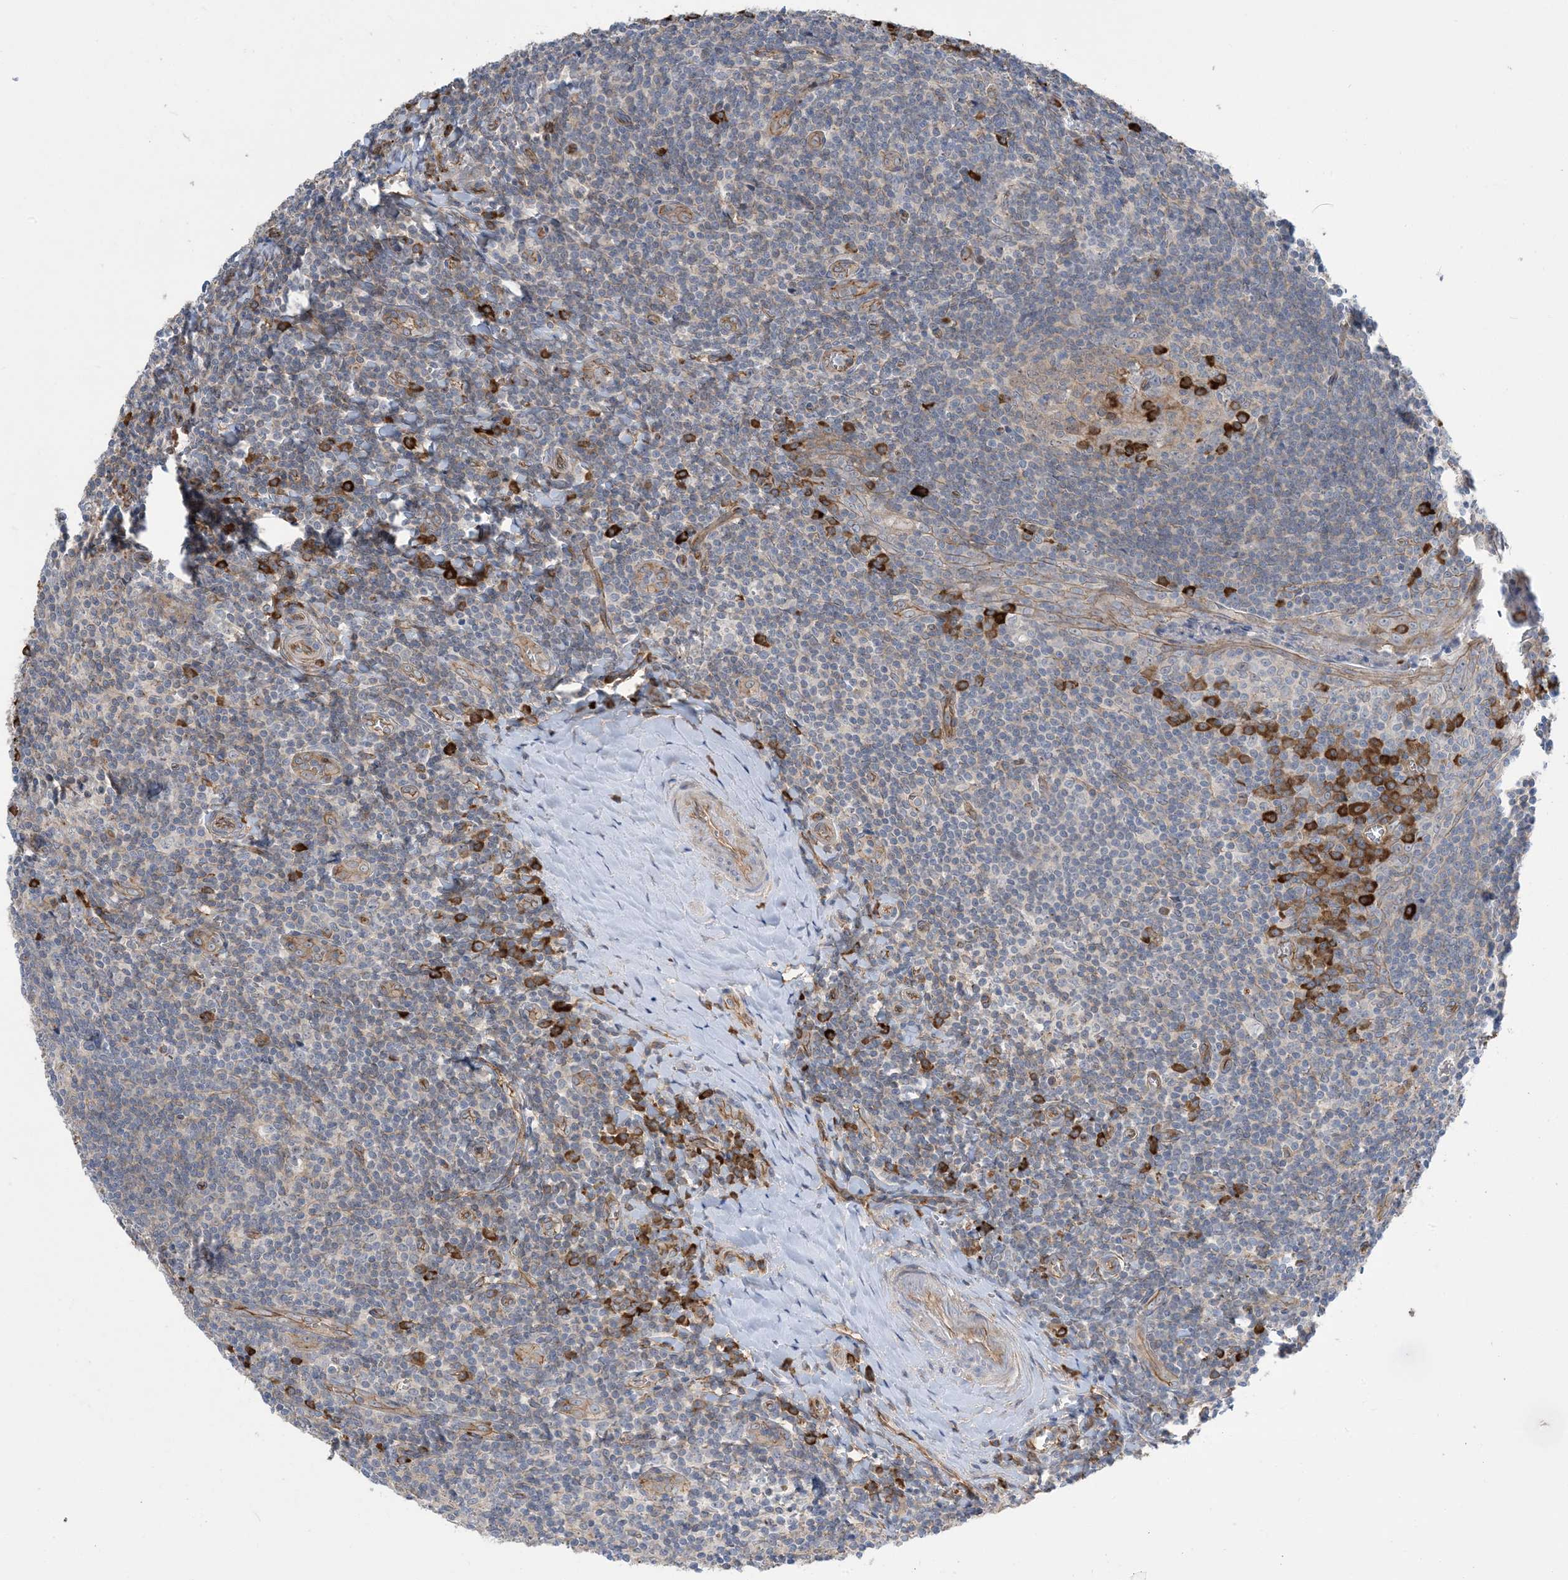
{"staining": {"intensity": "strong", "quantity": "<25%", "location": "cytoplasmic/membranous"}, "tissue": "tonsil", "cell_type": "Germinal center cells", "image_type": "normal", "snomed": [{"axis": "morphology", "description": "Normal tissue, NOS"}, {"axis": "topography", "description": "Tonsil"}], "caption": "Immunohistochemistry (IHC) histopathology image of normal tonsil stained for a protein (brown), which shows medium levels of strong cytoplasmic/membranous positivity in approximately <25% of germinal center cells.", "gene": "AOC1", "patient": {"sex": "male", "age": 27}}